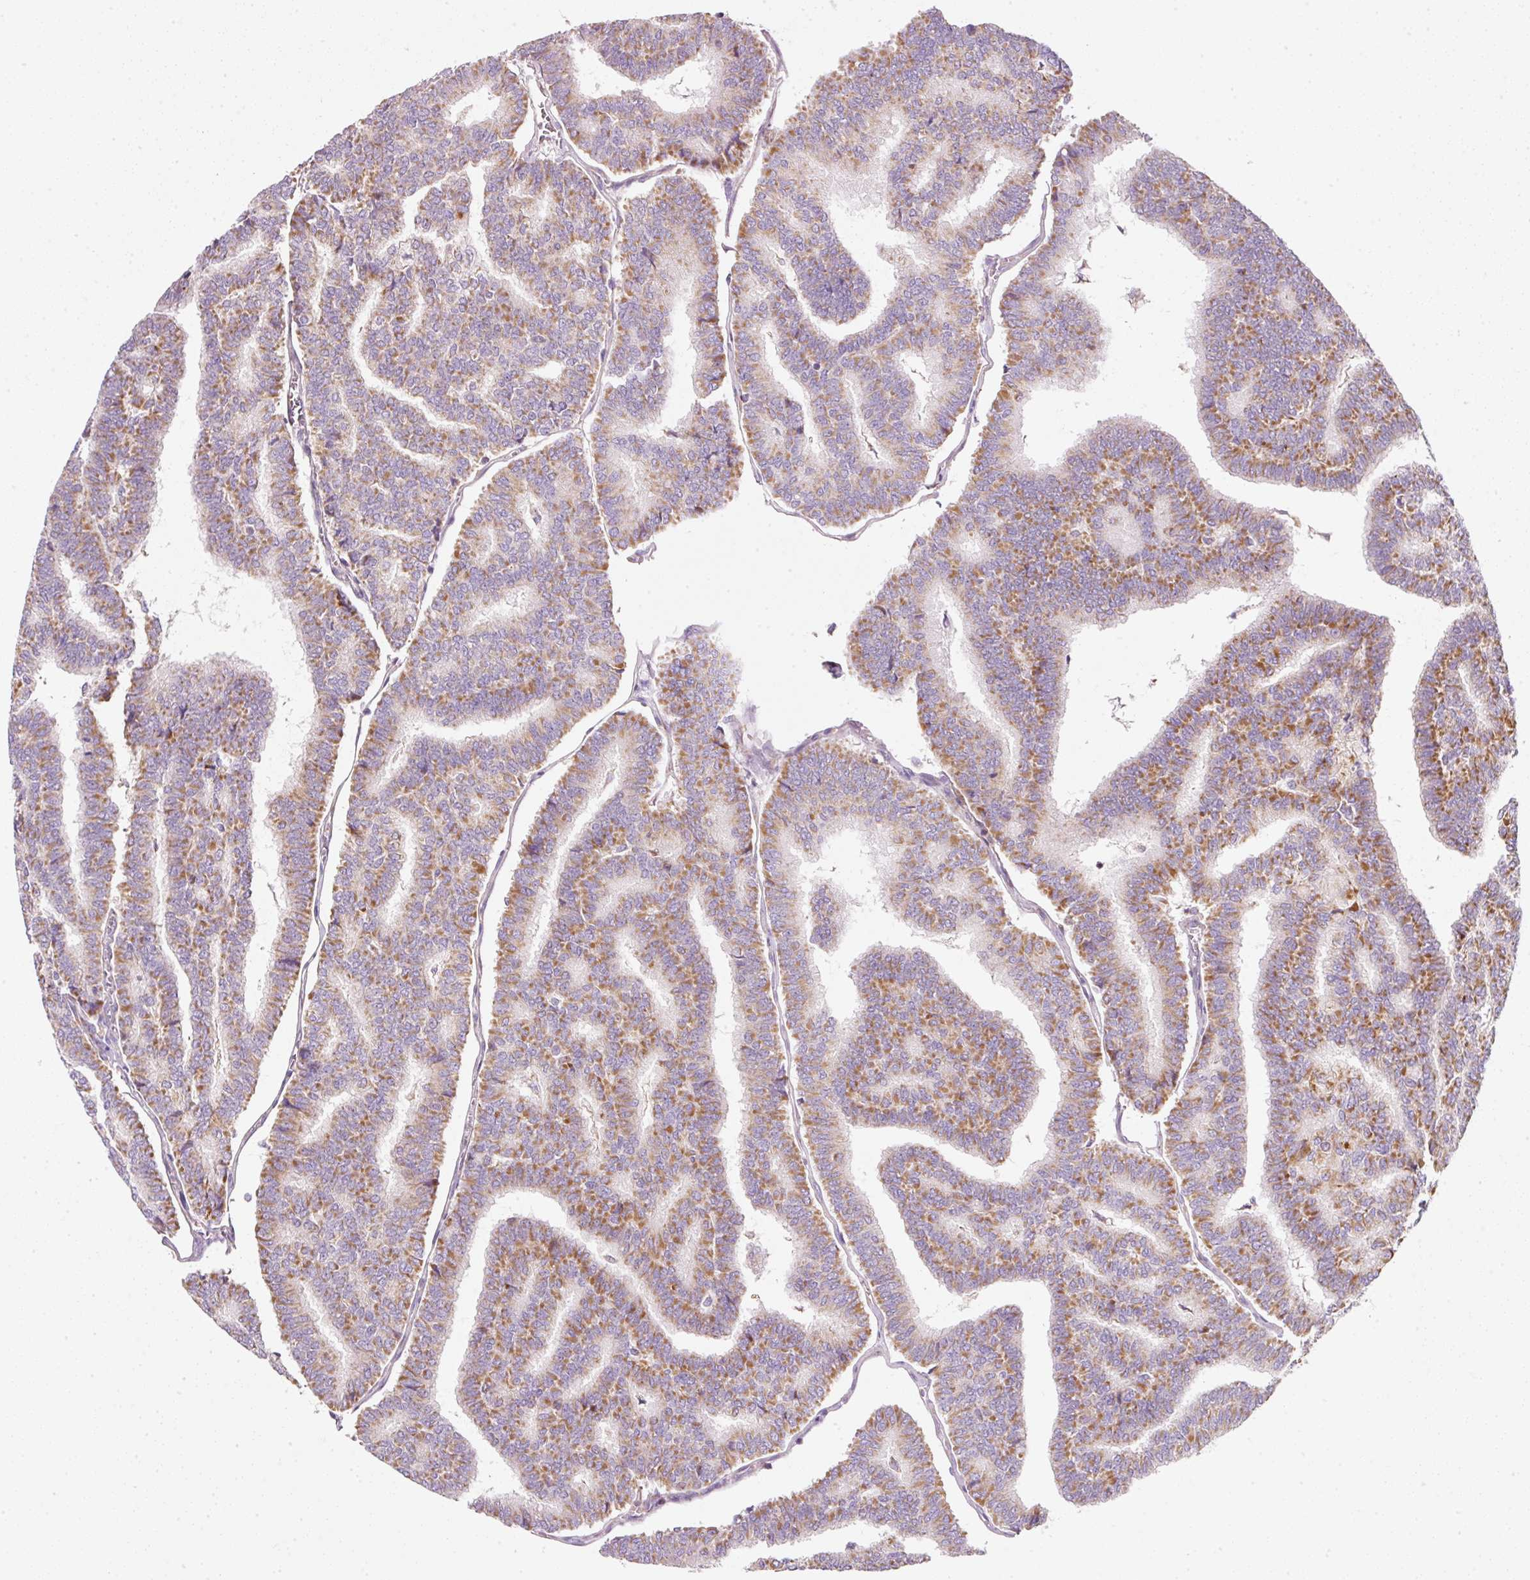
{"staining": {"intensity": "moderate", "quantity": ">75%", "location": "cytoplasmic/membranous"}, "tissue": "thyroid cancer", "cell_type": "Tumor cells", "image_type": "cancer", "snomed": [{"axis": "morphology", "description": "Papillary adenocarcinoma, NOS"}, {"axis": "topography", "description": "Thyroid gland"}], "caption": "Immunohistochemistry histopathology image of human thyroid papillary adenocarcinoma stained for a protein (brown), which exhibits medium levels of moderate cytoplasmic/membranous staining in about >75% of tumor cells.", "gene": "NDUFA1", "patient": {"sex": "female", "age": 35}}